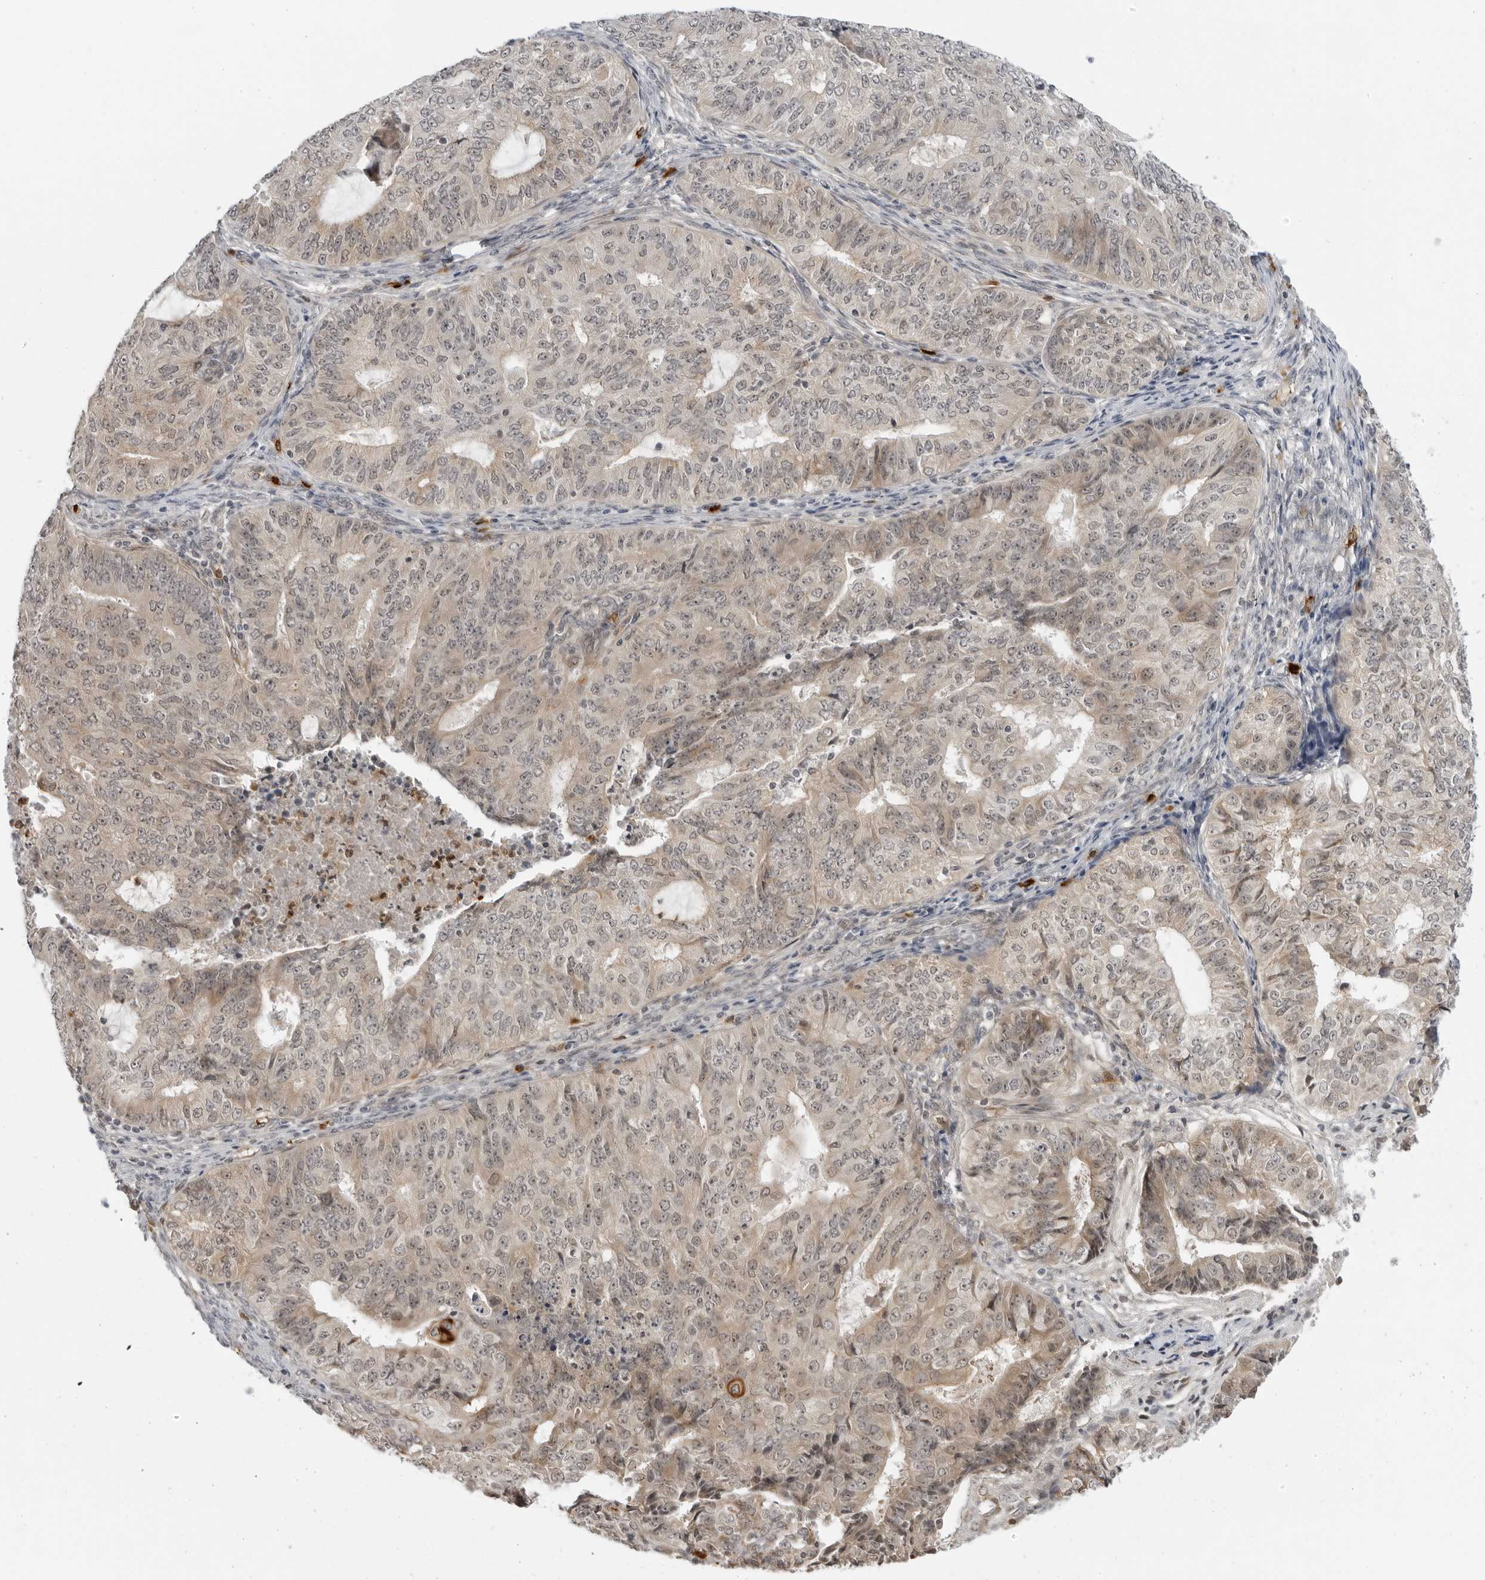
{"staining": {"intensity": "weak", "quantity": "25%-75%", "location": "cytoplasmic/membranous,nuclear"}, "tissue": "endometrial cancer", "cell_type": "Tumor cells", "image_type": "cancer", "snomed": [{"axis": "morphology", "description": "Adenocarcinoma, NOS"}, {"axis": "topography", "description": "Endometrium"}], "caption": "Endometrial cancer tissue exhibits weak cytoplasmic/membranous and nuclear staining in approximately 25%-75% of tumor cells", "gene": "SUGCT", "patient": {"sex": "female", "age": 32}}